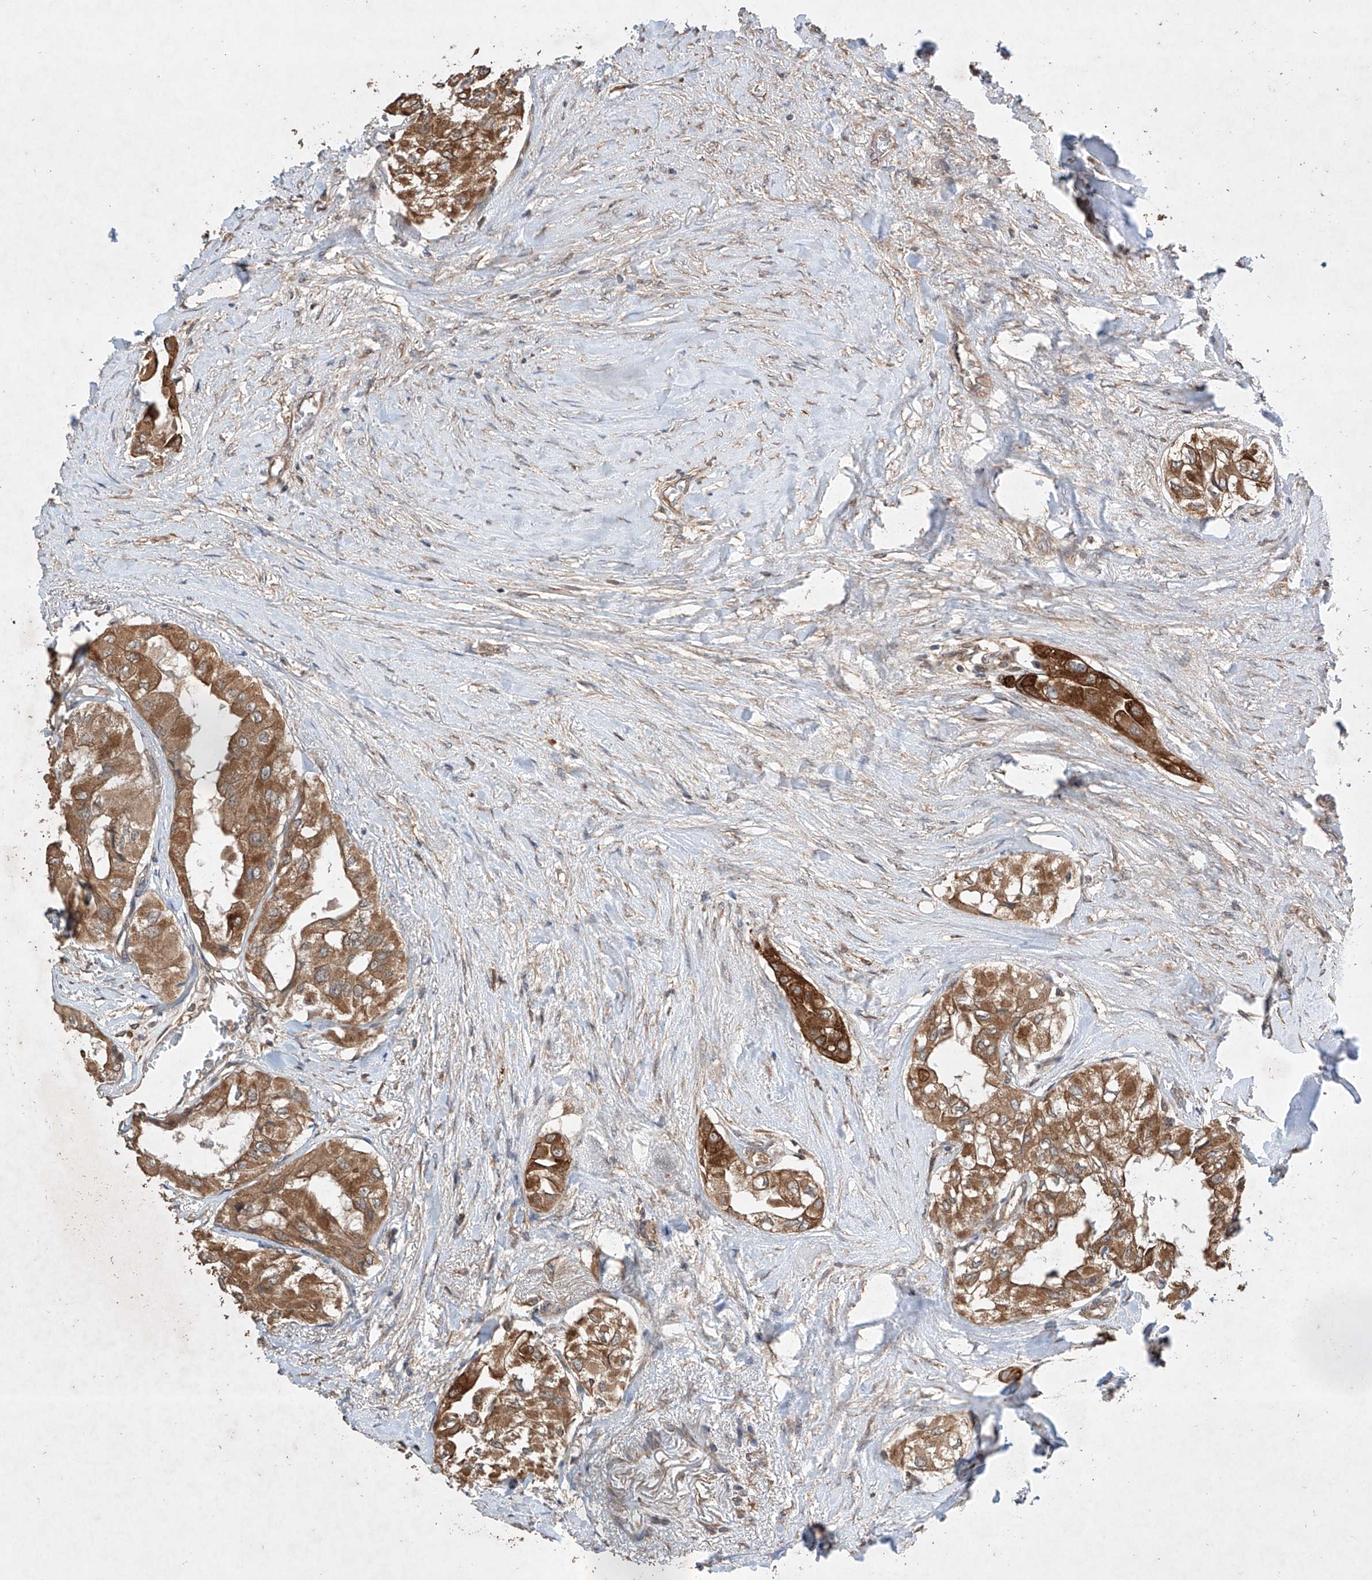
{"staining": {"intensity": "moderate", "quantity": ">75%", "location": "cytoplasmic/membranous"}, "tissue": "thyroid cancer", "cell_type": "Tumor cells", "image_type": "cancer", "snomed": [{"axis": "morphology", "description": "Papillary adenocarcinoma, NOS"}, {"axis": "topography", "description": "Thyroid gland"}], "caption": "Tumor cells display moderate cytoplasmic/membranous positivity in about >75% of cells in thyroid papillary adenocarcinoma.", "gene": "LURAP1", "patient": {"sex": "female", "age": 59}}